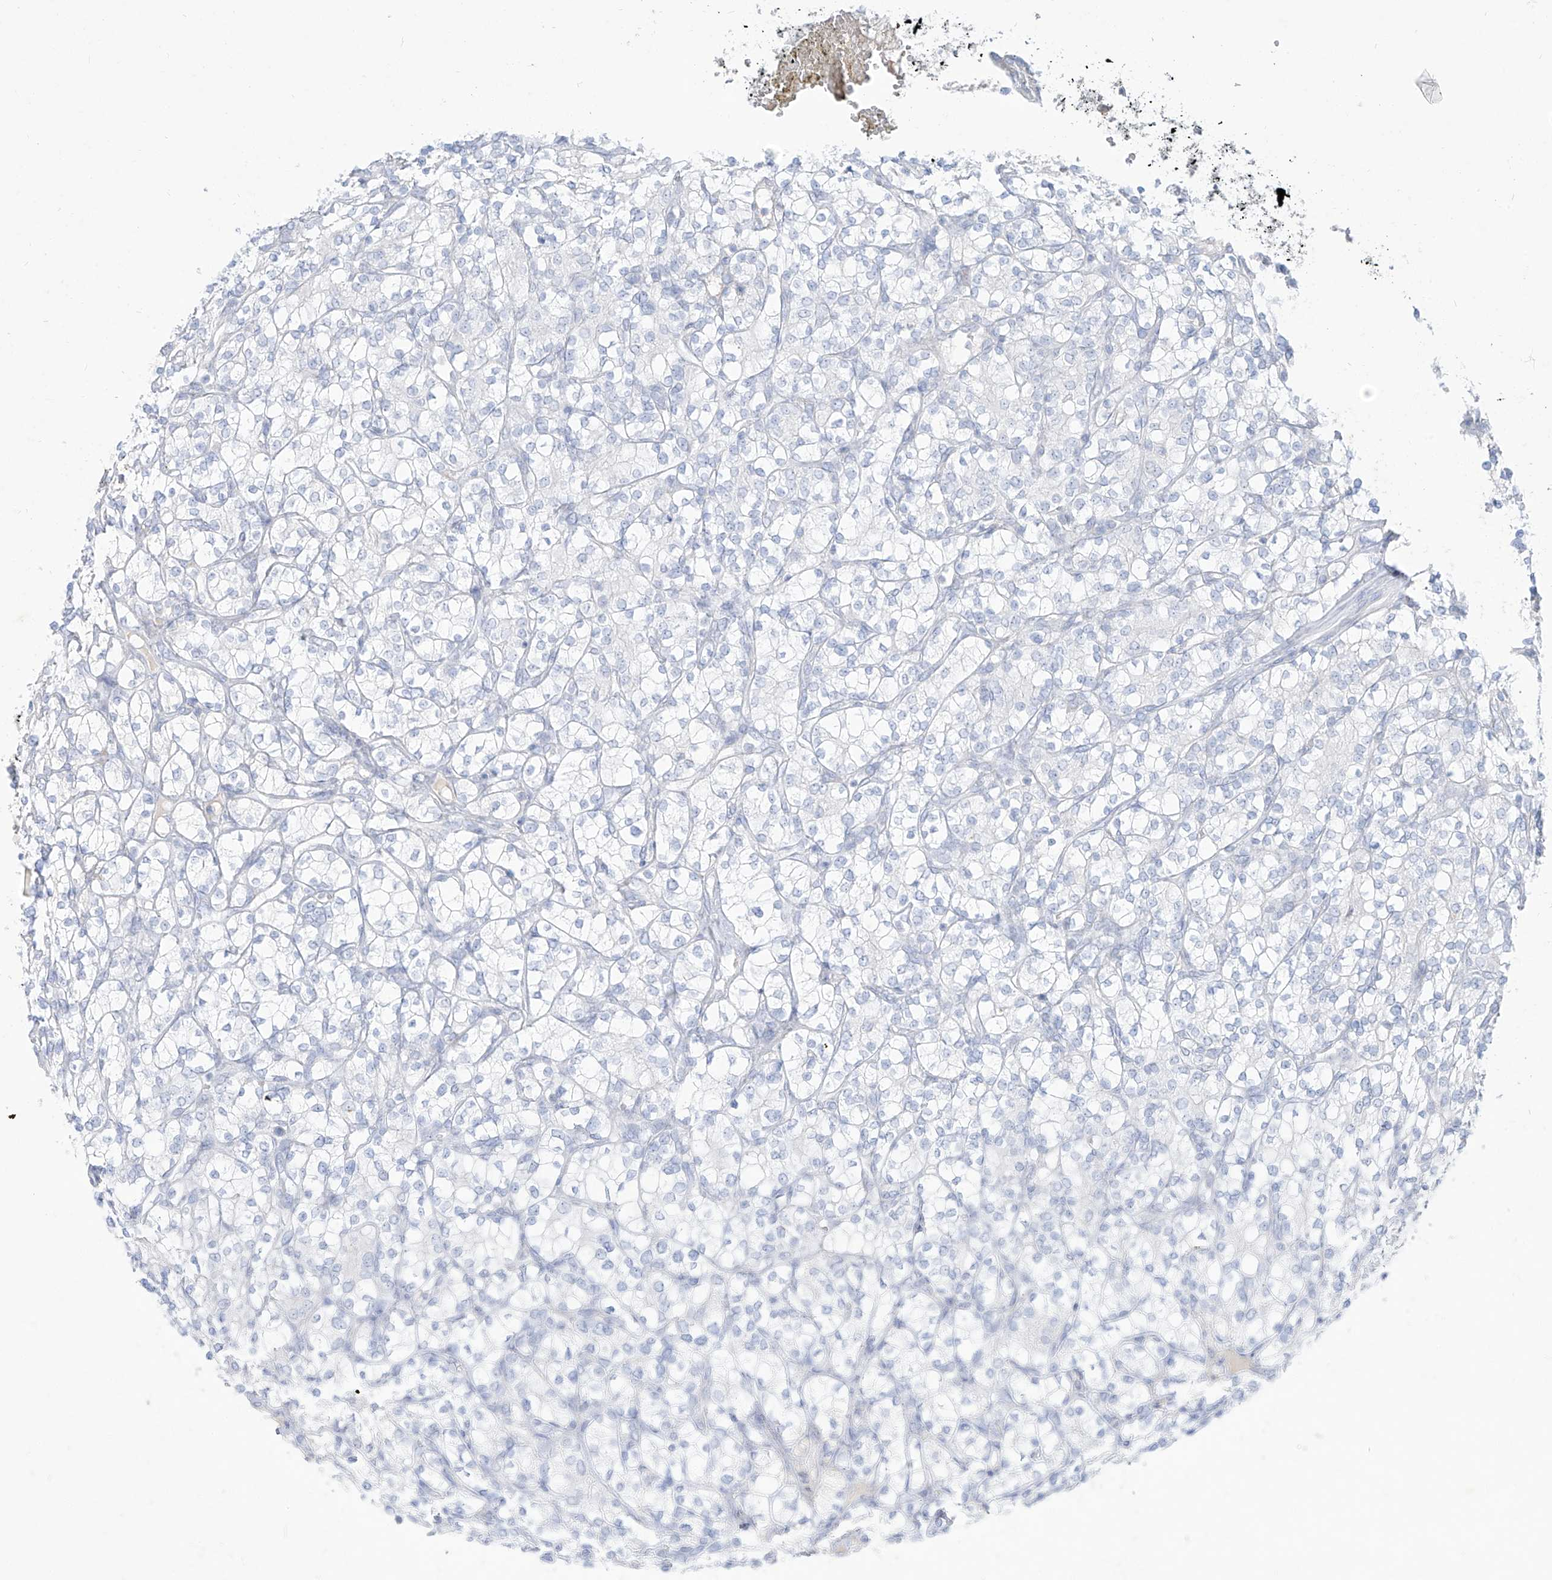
{"staining": {"intensity": "negative", "quantity": "none", "location": "none"}, "tissue": "renal cancer", "cell_type": "Tumor cells", "image_type": "cancer", "snomed": [{"axis": "morphology", "description": "Adenocarcinoma, NOS"}, {"axis": "topography", "description": "Kidney"}], "caption": "Renal cancer stained for a protein using immunohistochemistry reveals no expression tumor cells.", "gene": "TGM4", "patient": {"sex": "male", "age": 77}}